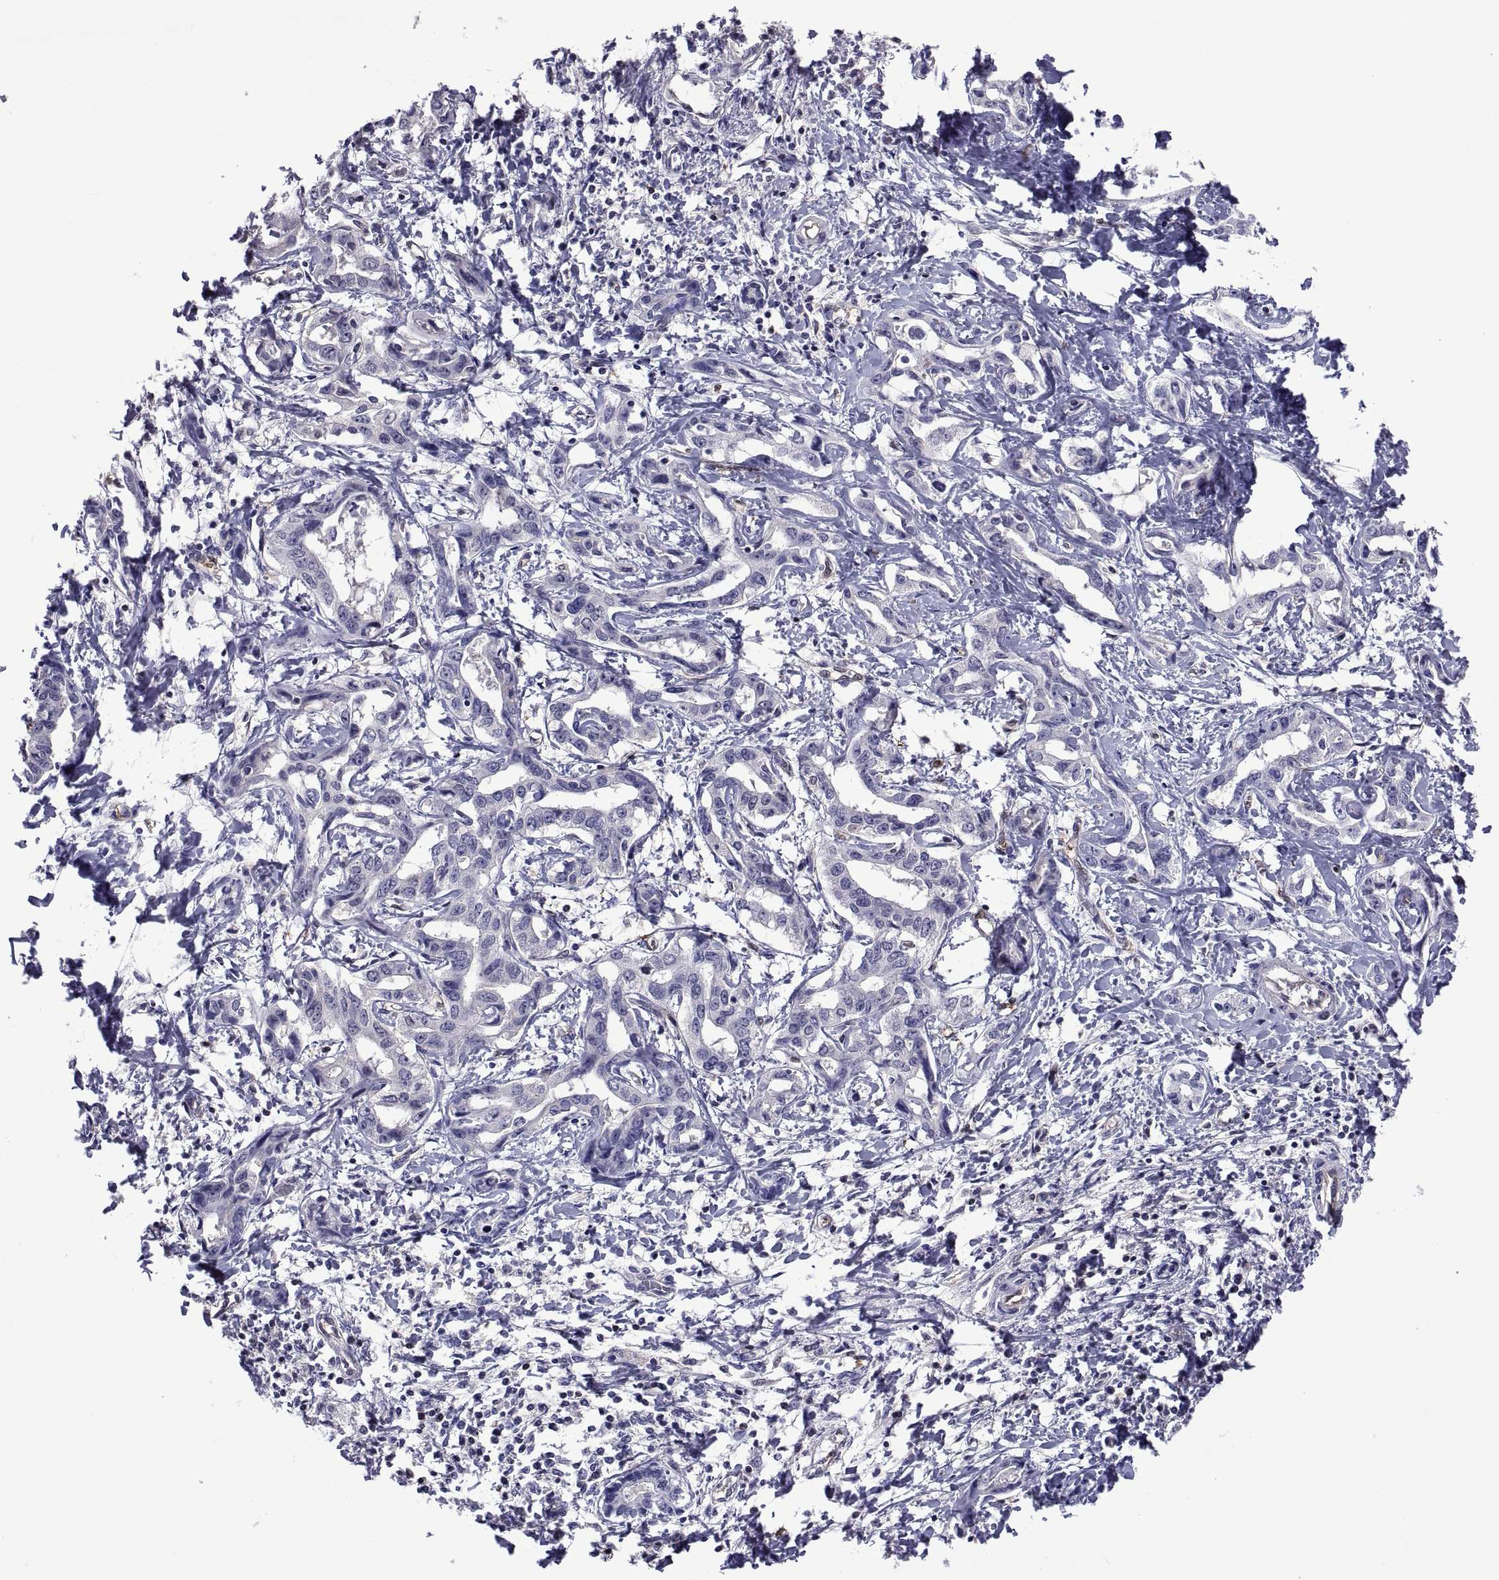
{"staining": {"intensity": "negative", "quantity": "none", "location": "none"}, "tissue": "liver cancer", "cell_type": "Tumor cells", "image_type": "cancer", "snomed": [{"axis": "morphology", "description": "Cholangiocarcinoma"}, {"axis": "topography", "description": "Liver"}], "caption": "A high-resolution micrograph shows immunohistochemistry (IHC) staining of cholangiocarcinoma (liver), which reveals no significant positivity in tumor cells.", "gene": "LCN9", "patient": {"sex": "male", "age": 59}}